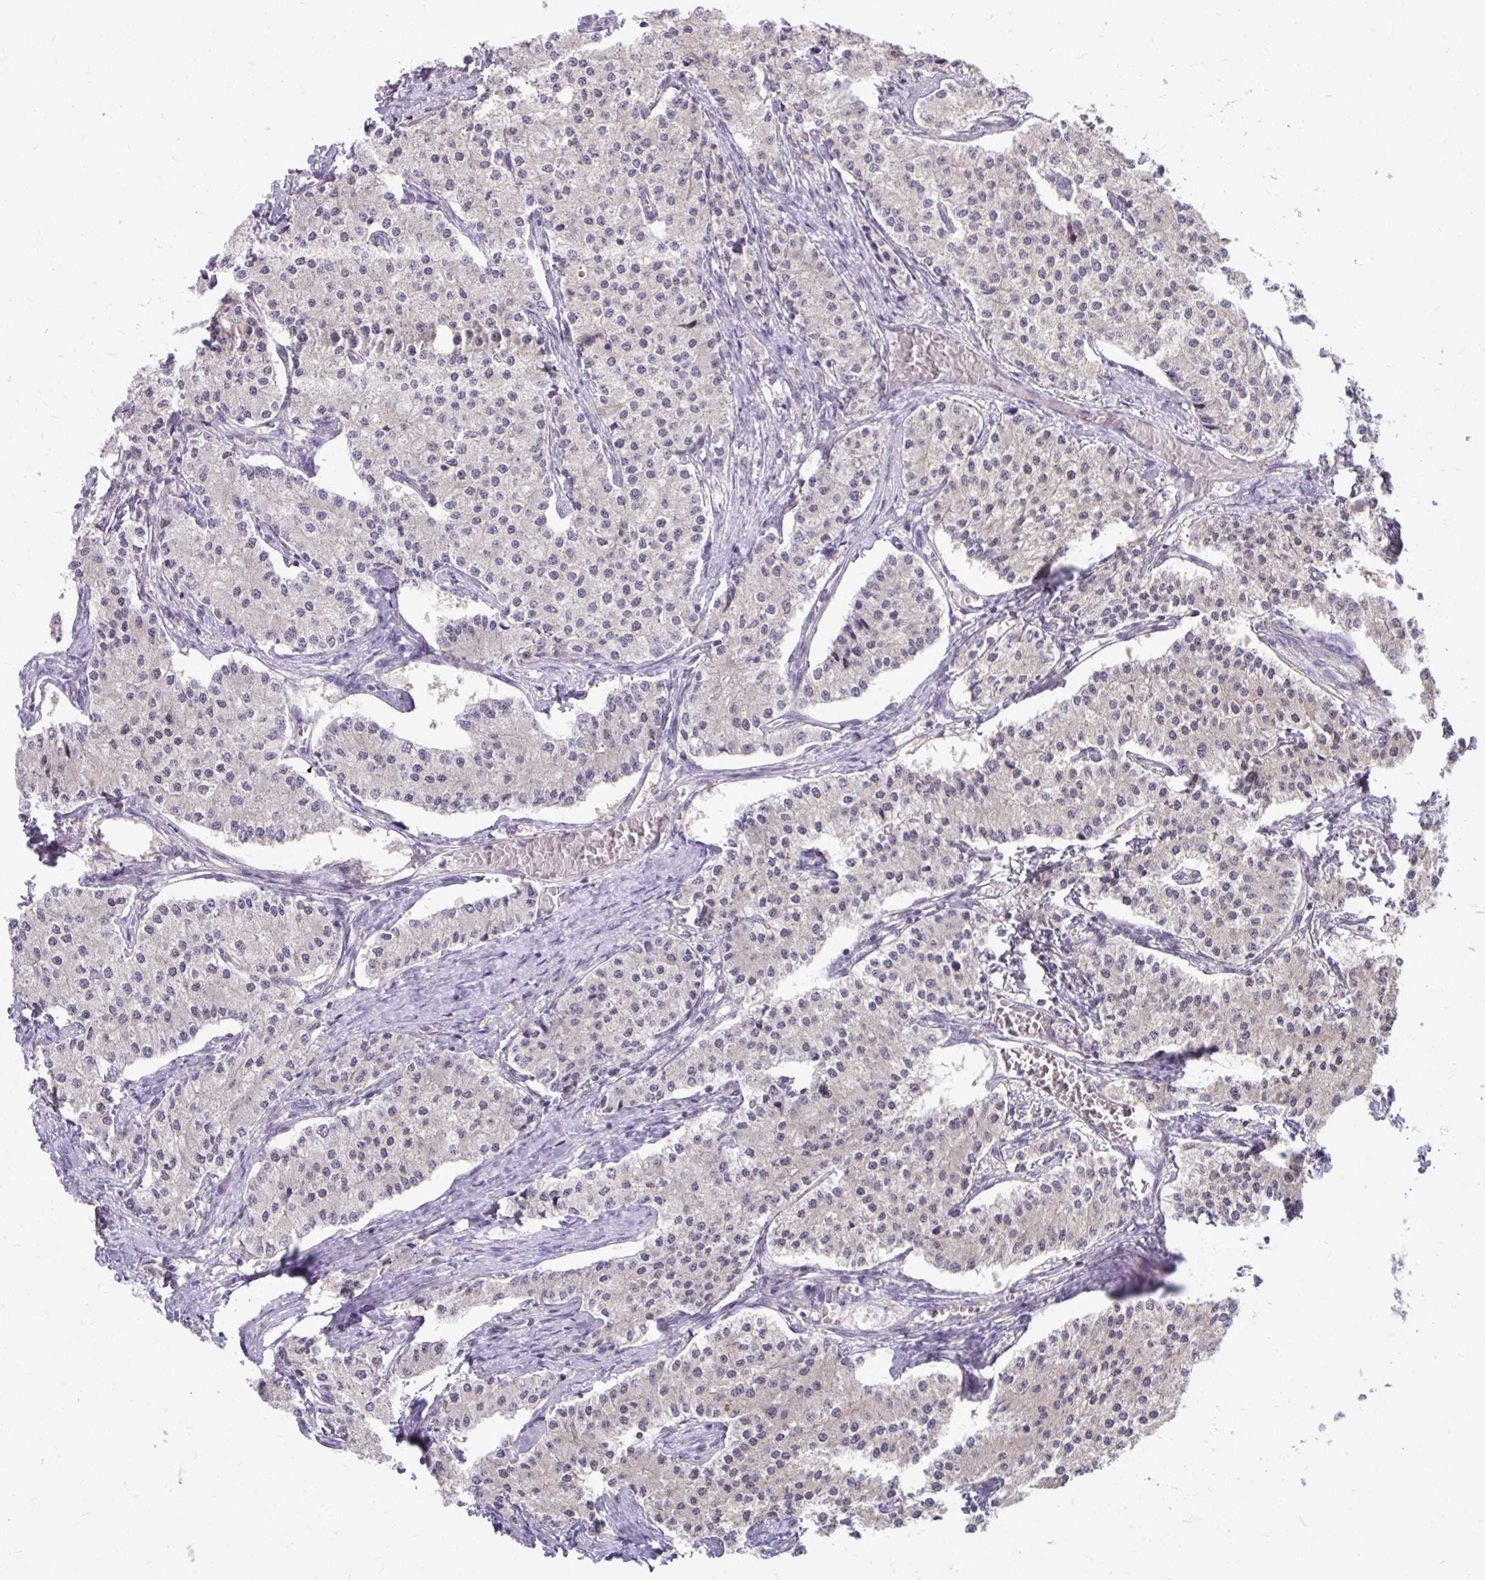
{"staining": {"intensity": "negative", "quantity": "none", "location": "none"}, "tissue": "carcinoid", "cell_type": "Tumor cells", "image_type": "cancer", "snomed": [{"axis": "morphology", "description": "Carcinoid, malignant, NOS"}, {"axis": "topography", "description": "Colon"}], "caption": "Carcinoid (malignant) stained for a protein using IHC shows no positivity tumor cells.", "gene": "MROH8", "patient": {"sex": "female", "age": 52}}